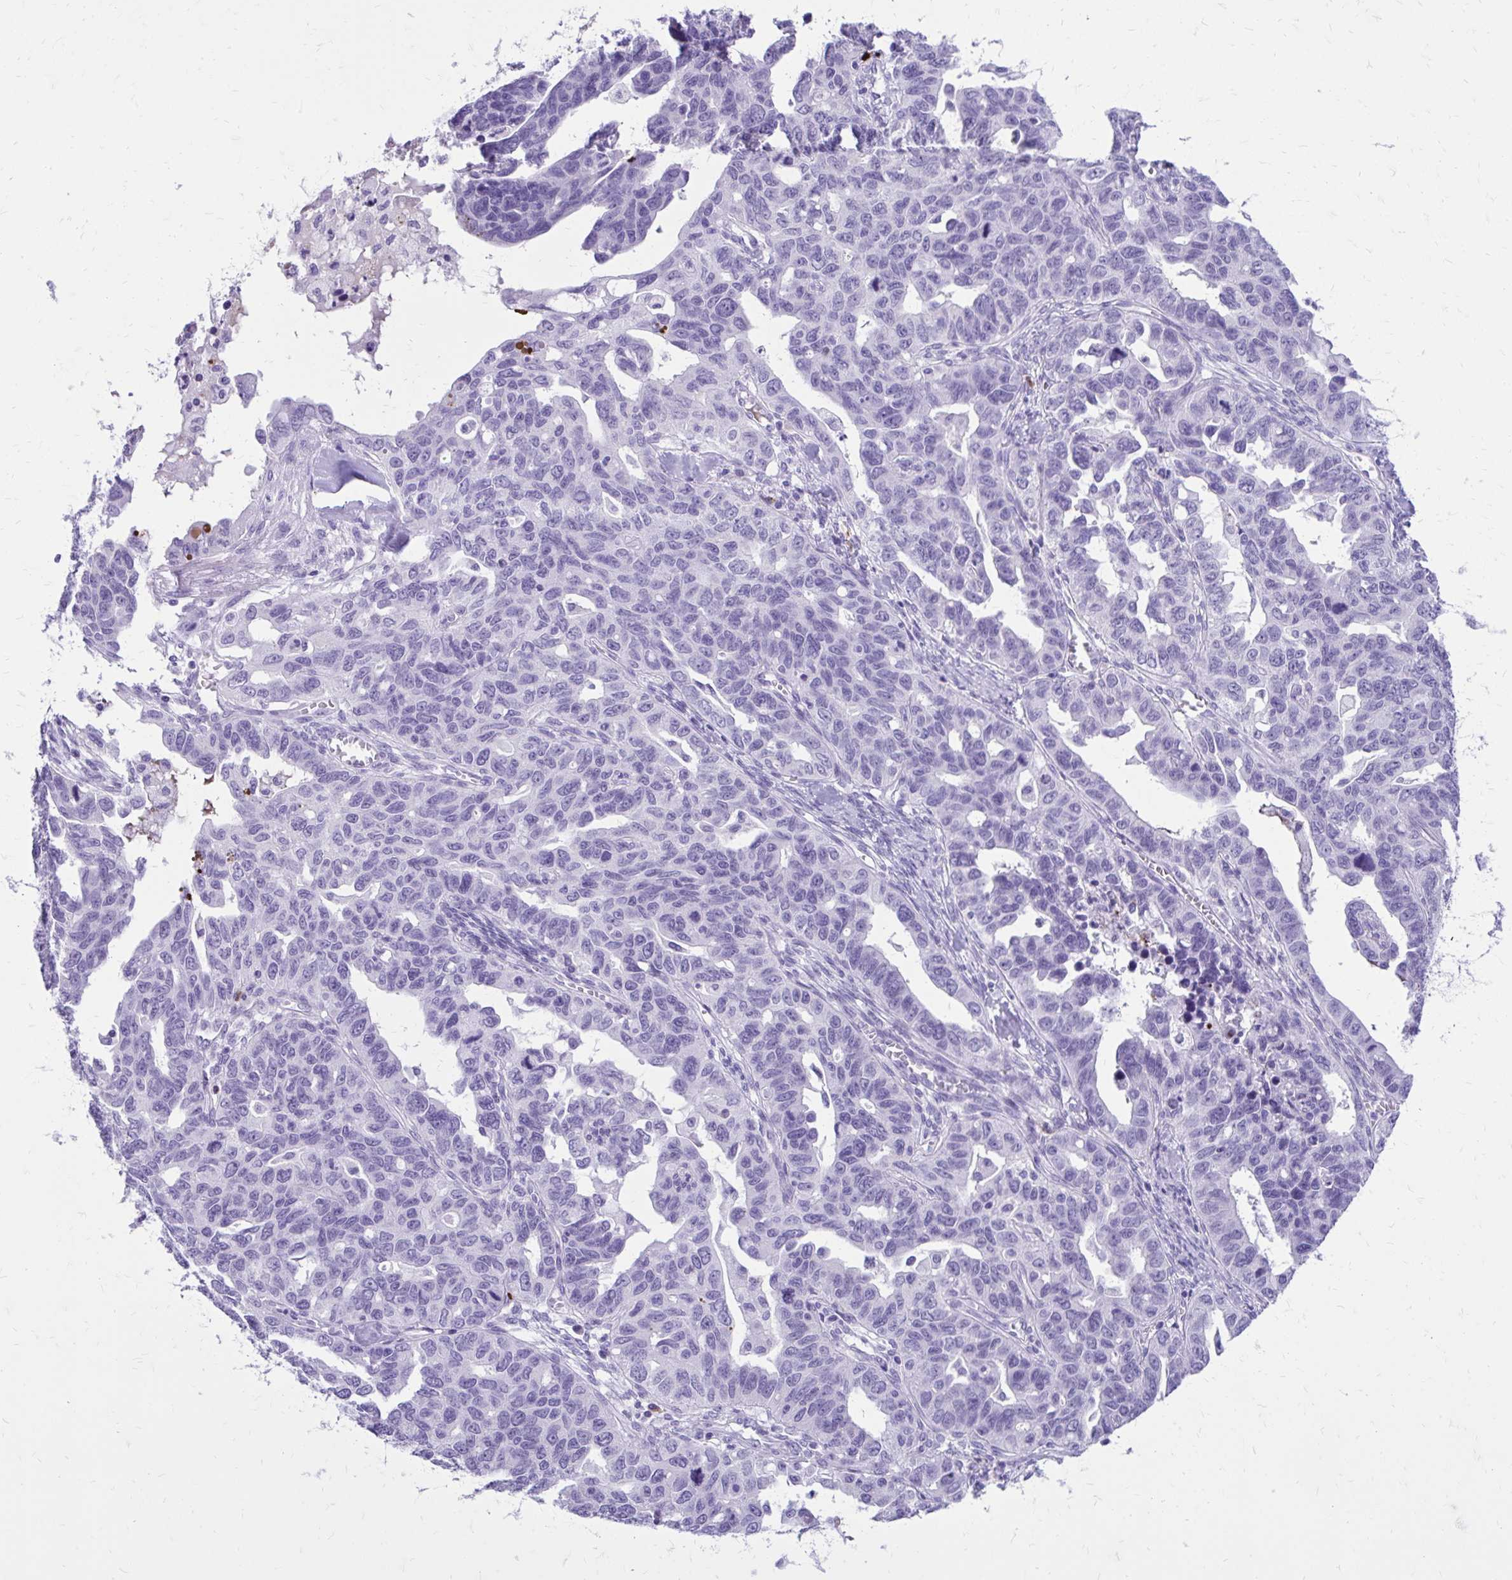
{"staining": {"intensity": "negative", "quantity": "none", "location": "none"}, "tissue": "ovarian cancer", "cell_type": "Tumor cells", "image_type": "cancer", "snomed": [{"axis": "morphology", "description": "Cystadenocarcinoma, serous, NOS"}, {"axis": "topography", "description": "Ovary"}], "caption": "The immunohistochemistry micrograph has no significant positivity in tumor cells of ovarian serous cystadenocarcinoma tissue. The staining is performed using DAB brown chromogen with nuclei counter-stained in using hematoxylin.", "gene": "SATL1", "patient": {"sex": "female", "age": 69}}